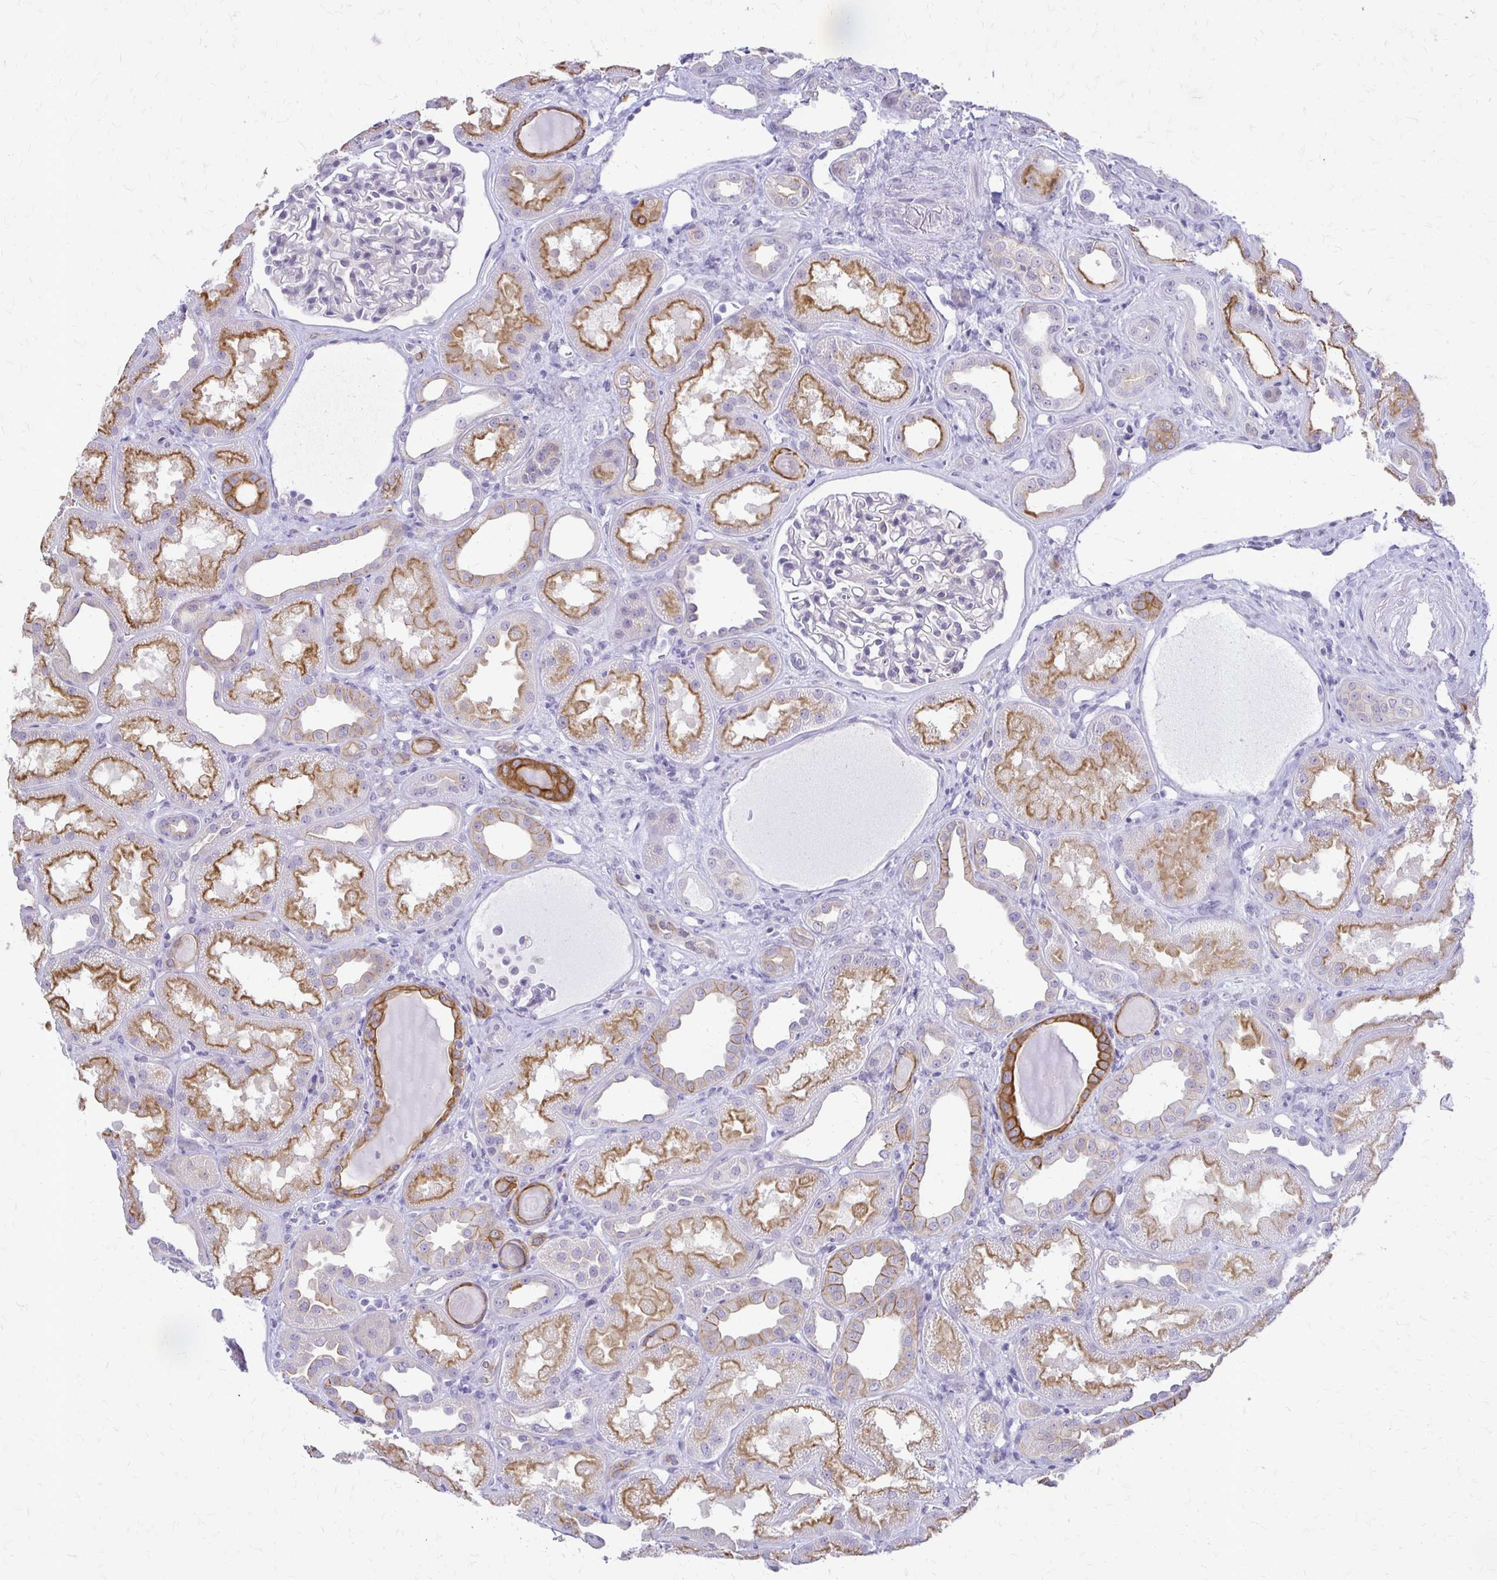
{"staining": {"intensity": "negative", "quantity": "none", "location": "none"}, "tissue": "kidney", "cell_type": "Cells in glomeruli", "image_type": "normal", "snomed": [{"axis": "morphology", "description": "Normal tissue, NOS"}, {"axis": "topography", "description": "Kidney"}], "caption": "Immunohistochemistry histopathology image of normal human kidney stained for a protein (brown), which displays no staining in cells in glomeruli.", "gene": "EPYC", "patient": {"sex": "male", "age": 61}}